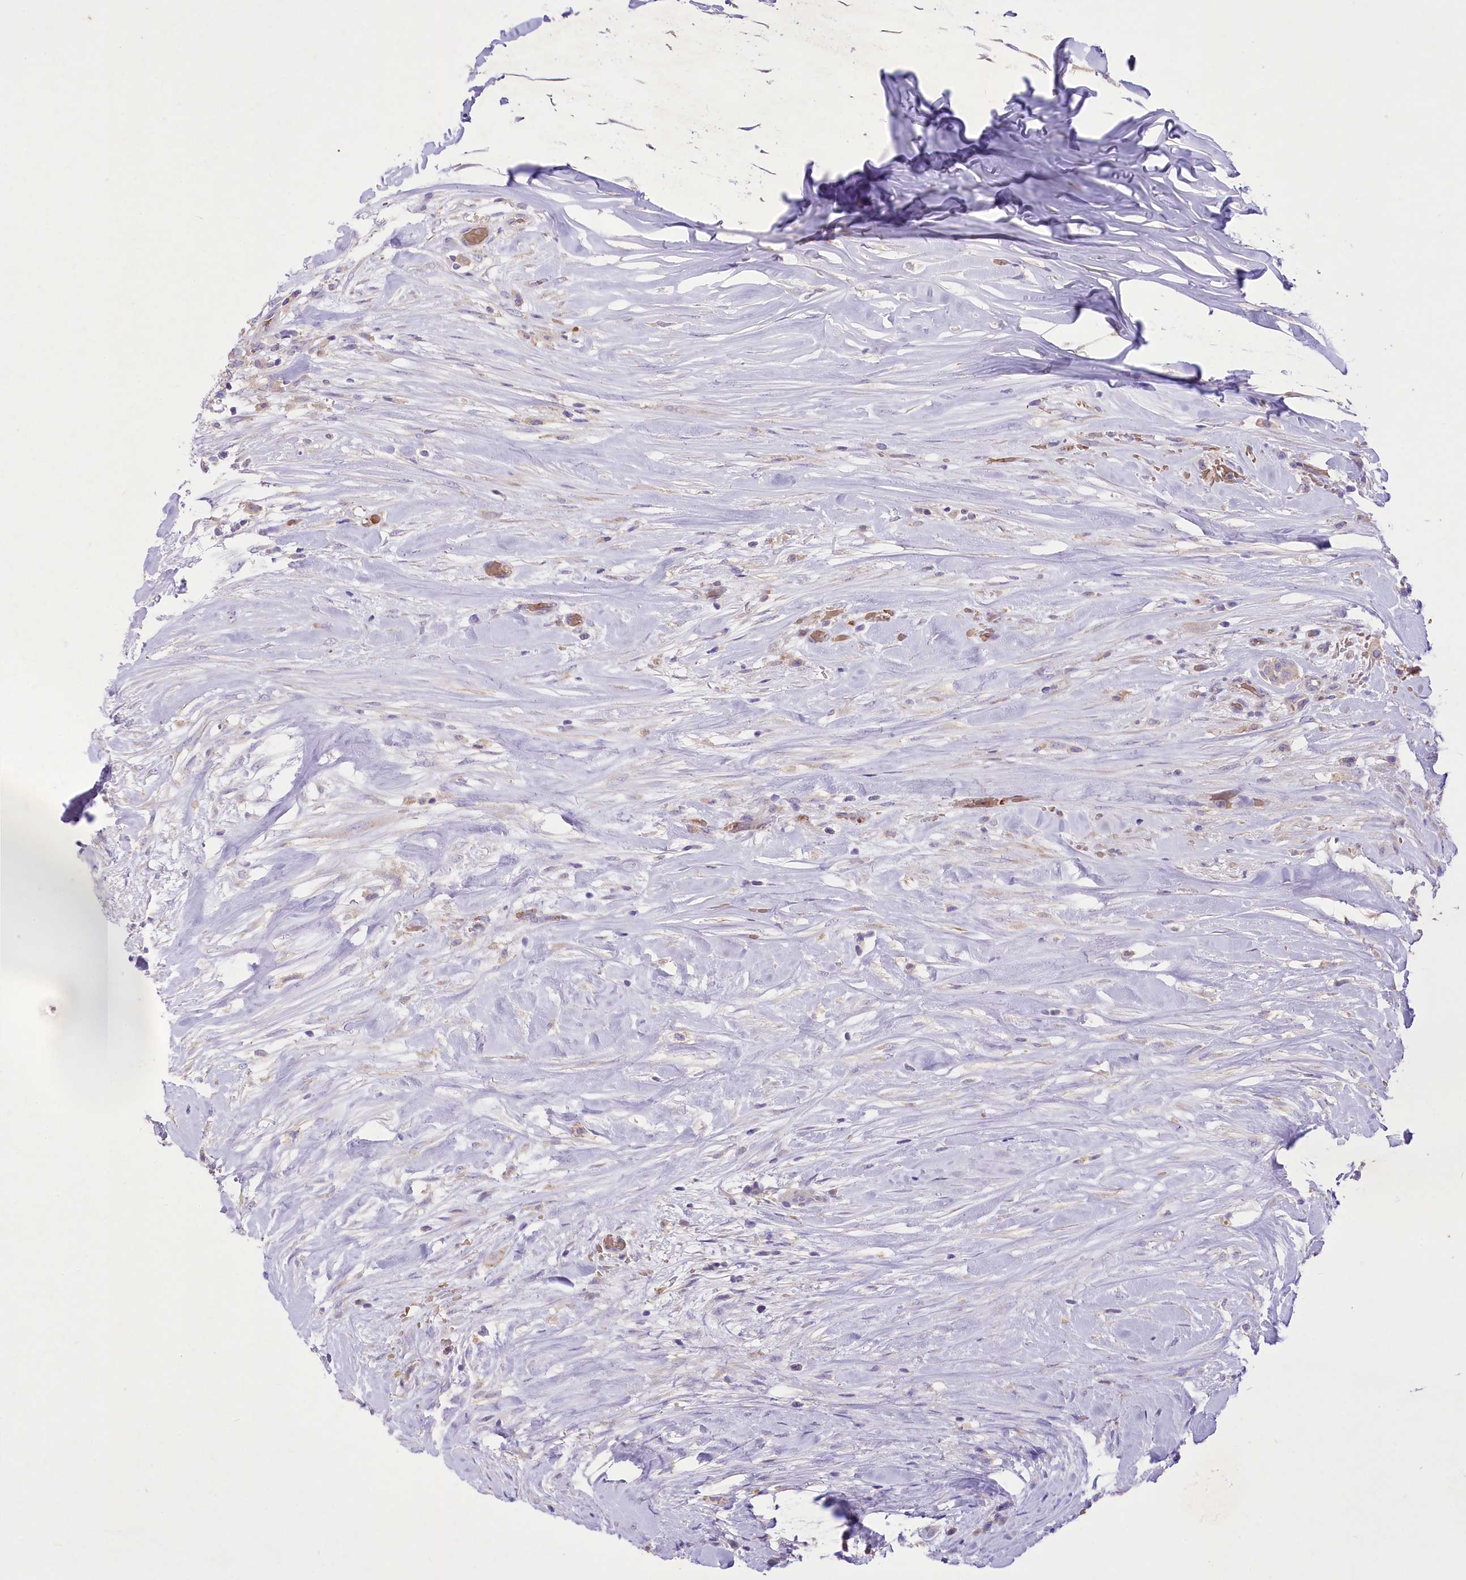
{"staining": {"intensity": "moderate", "quantity": "<25%", "location": "cytoplasmic/membranous"}, "tissue": "thyroid cancer", "cell_type": "Tumor cells", "image_type": "cancer", "snomed": [{"axis": "morphology", "description": "Papillary adenocarcinoma, NOS"}, {"axis": "topography", "description": "Thyroid gland"}], "caption": "Tumor cells exhibit moderate cytoplasmic/membranous positivity in about <25% of cells in thyroid cancer (papillary adenocarcinoma).", "gene": "PRSS53", "patient": {"sex": "female", "age": 59}}